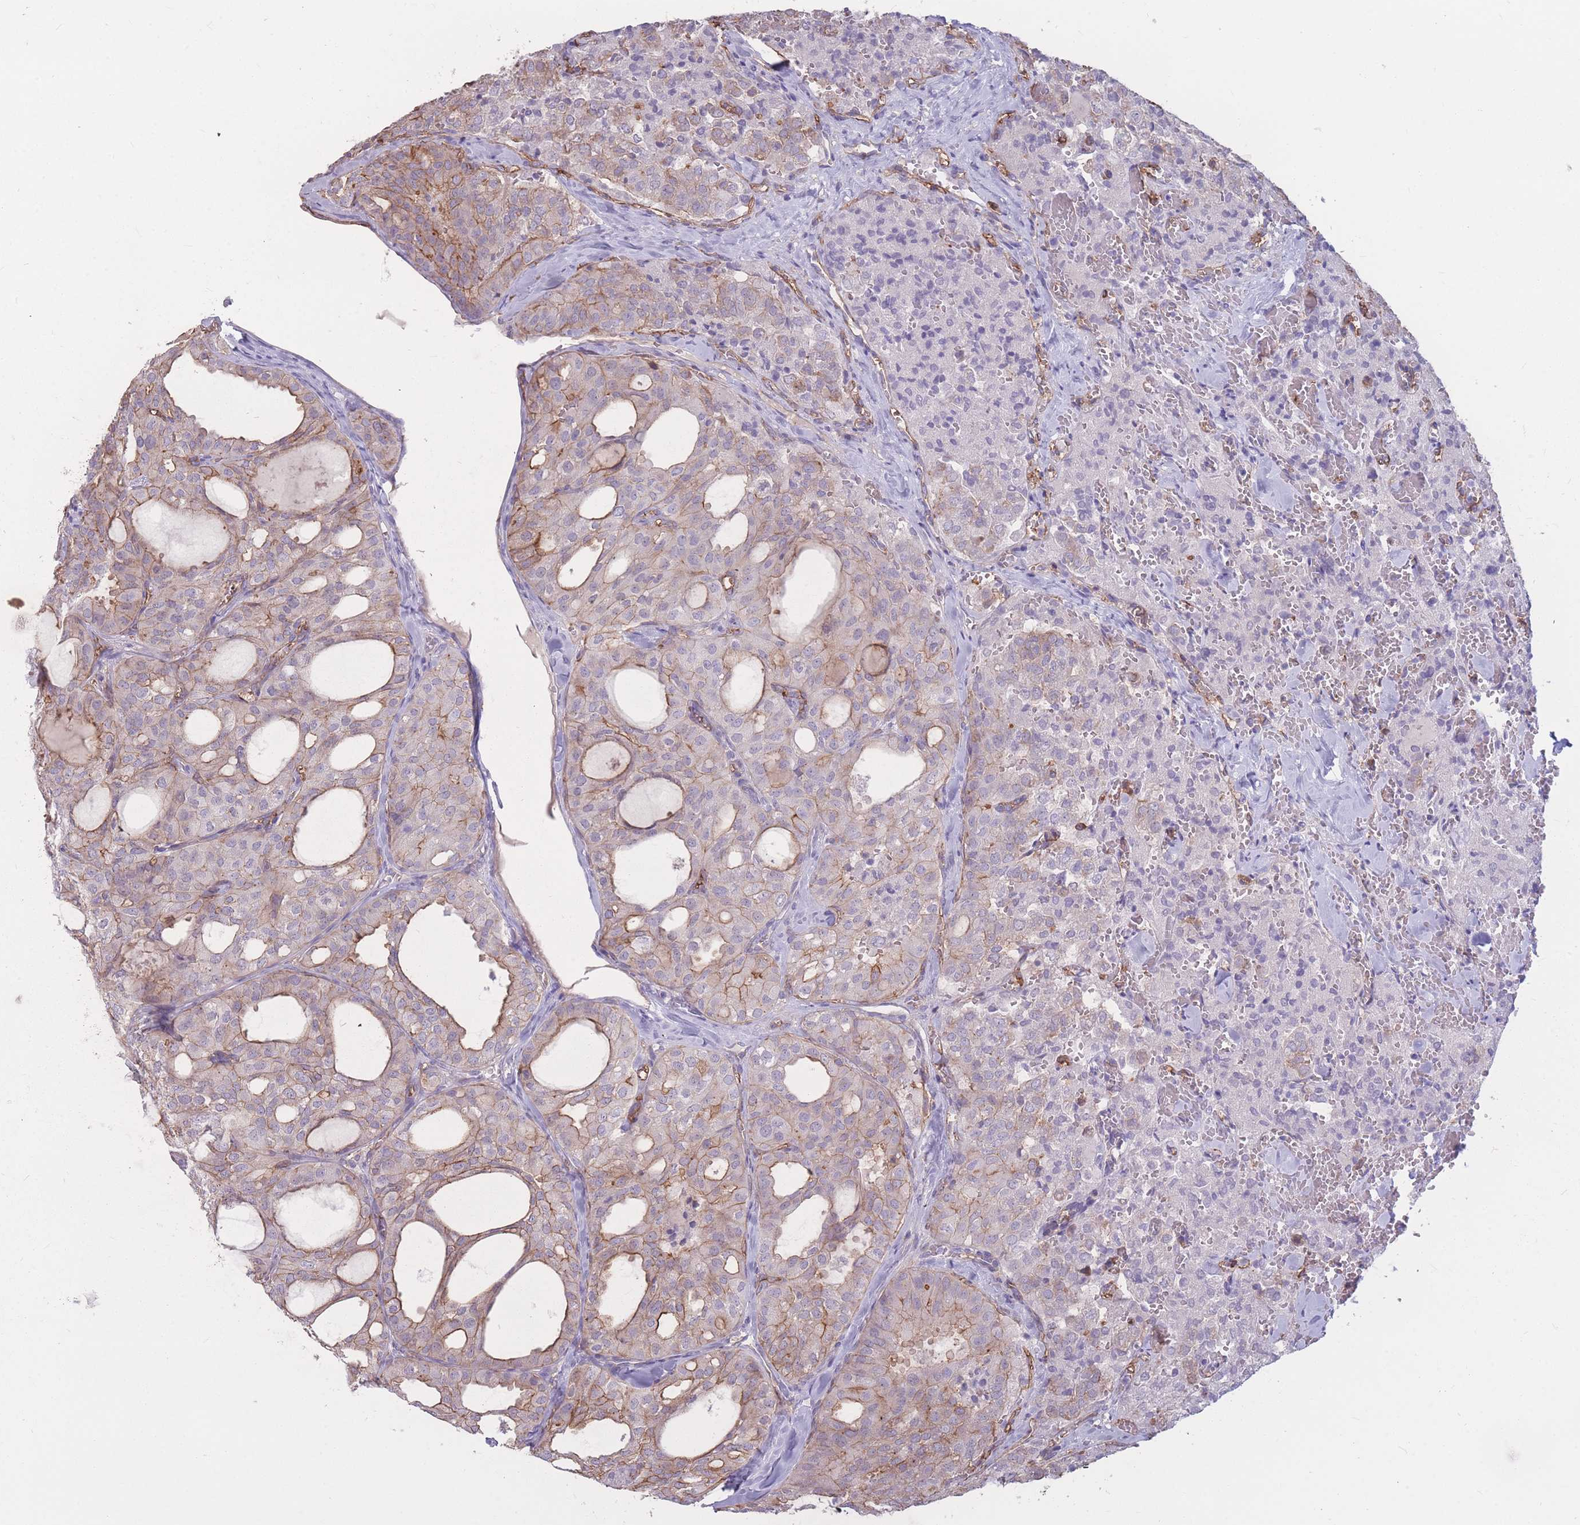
{"staining": {"intensity": "moderate", "quantity": "<25%", "location": "cytoplasmic/membranous"}, "tissue": "thyroid cancer", "cell_type": "Tumor cells", "image_type": "cancer", "snomed": [{"axis": "morphology", "description": "Follicular adenoma carcinoma, NOS"}, {"axis": "topography", "description": "Thyroid gland"}], "caption": "Protein positivity by immunohistochemistry (IHC) displays moderate cytoplasmic/membranous positivity in about <25% of tumor cells in follicular adenoma carcinoma (thyroid). (DAB IHC with brightfield microscopy, high magnification).", "gene": "GNA11", "patient": {"sex": "male", "age": 75}}